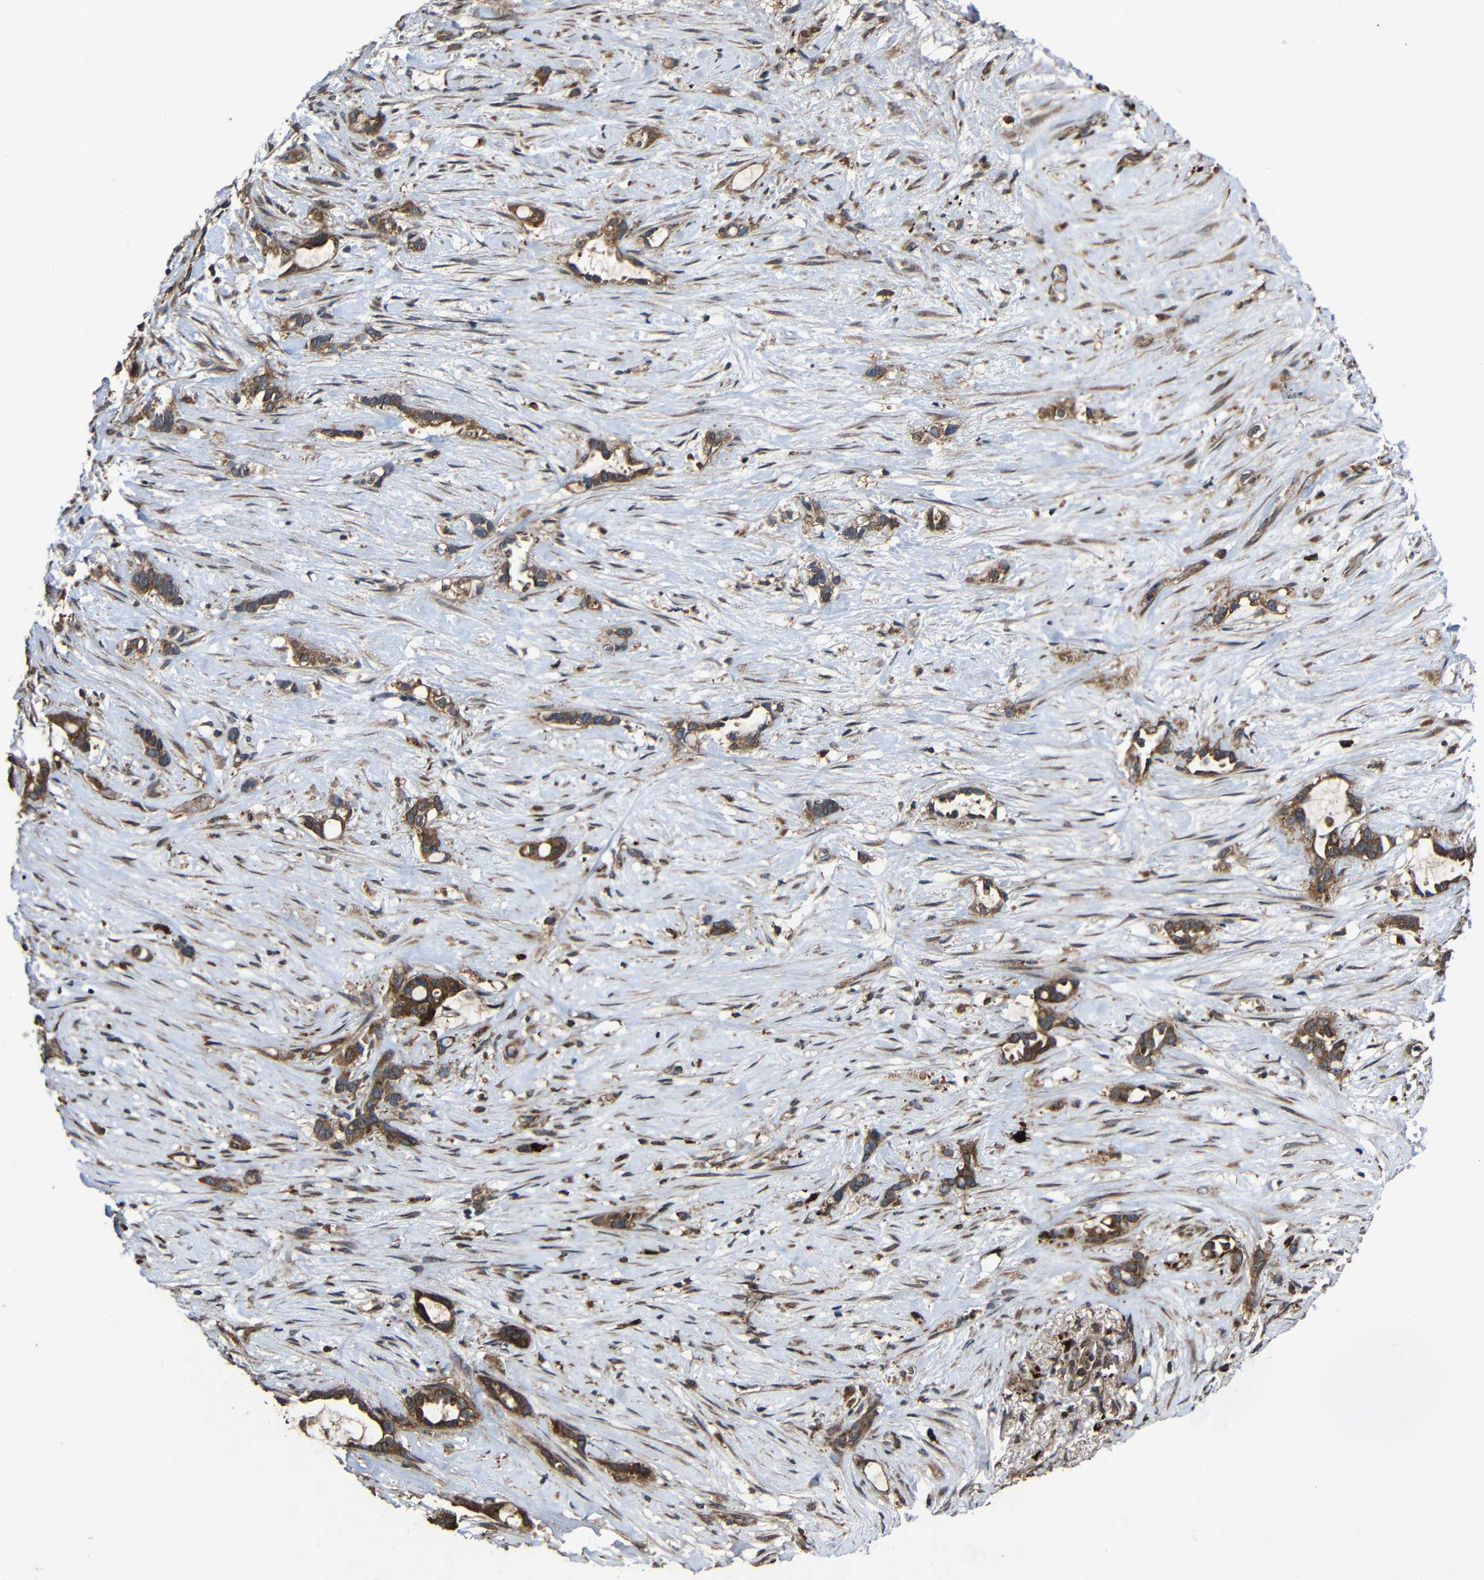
{"staining": {"intensity": "strong", "quantity": ">75%", "location": "cytoplasmic/membranous"}, "tissue": "liver cancer", "cell_type": "Tumor cells", "image_type": "cancer", "snomed": [{"axis": "morphology", "description": "Cholangiocarcinoma"}, {"axis": "topography", "description": "Liver"}], "caption": "This image reveals immunohistochemistry (IHC) staining of human liver cancer (cholangiocarcinoma), with high strong cytoplasmic/membranous staining in about >75% of tumor cells.", "gene": "C1GALT1", "patient": {"sex": "female", "age": 65}}